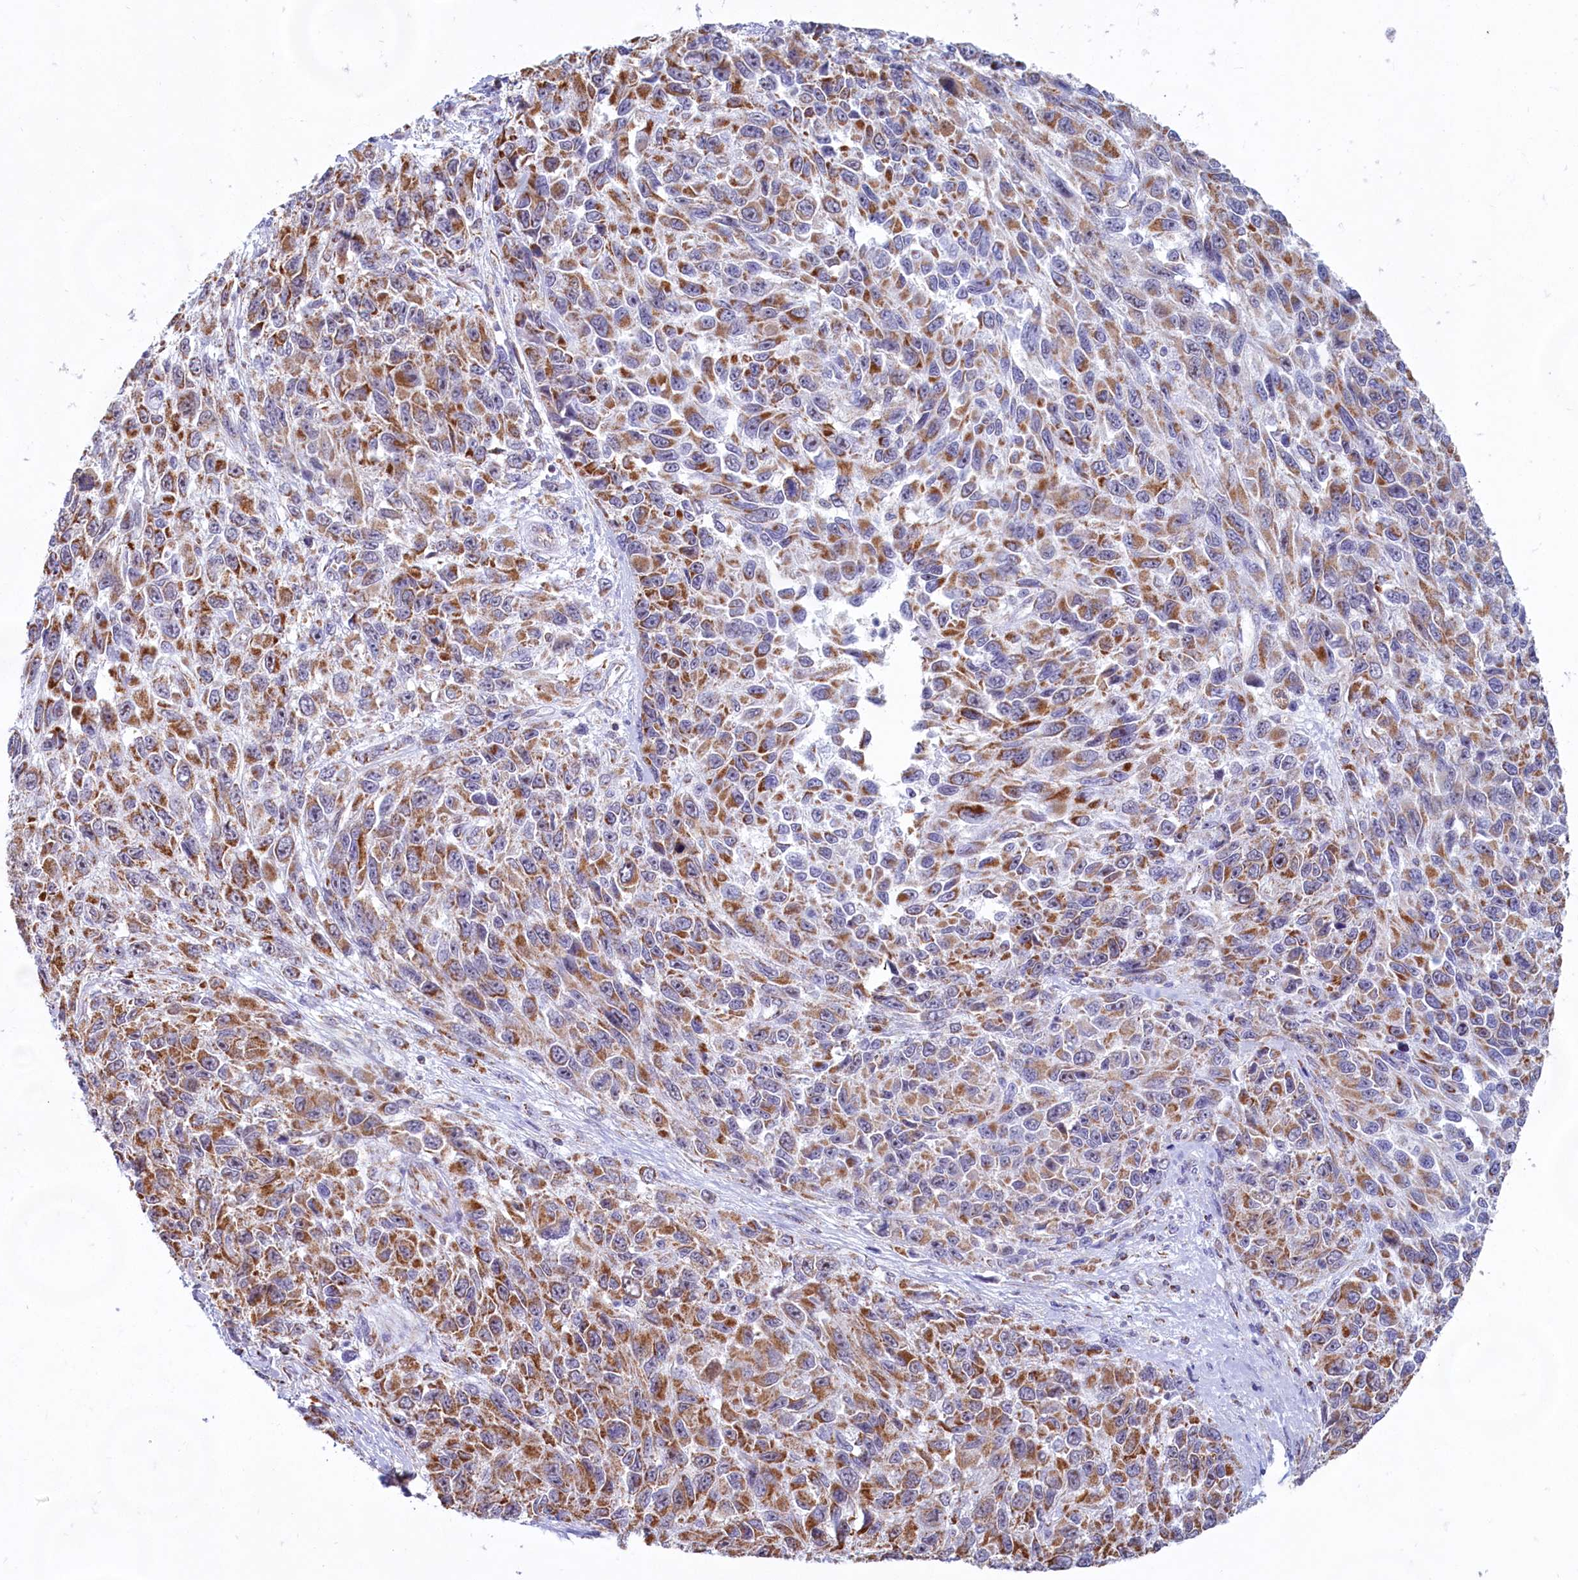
{"staining": {"intensity": "moderate", "quantity": ">75%", "location": "cytoplasmic/membranous"}, "tissue": "melanoma", "cell_type": "Tumor cells", "image_type": "cancer", "snomed": [{"axis": "morphology", "description": "Normal tissue, NOS"}, {"axis": "morphology", "description": "Malignant melanoma, NOS"}, {"axis": "topography", "description": "Skin"}], "caption": "A high-resolution photomicrograph shows IHC staining of melanoma, which reveals moderate cytoplasmic/membranous staining in about >75% of tumor cells.", "gene": "C1D", "patient": {"sex": "female", "age": 96}}